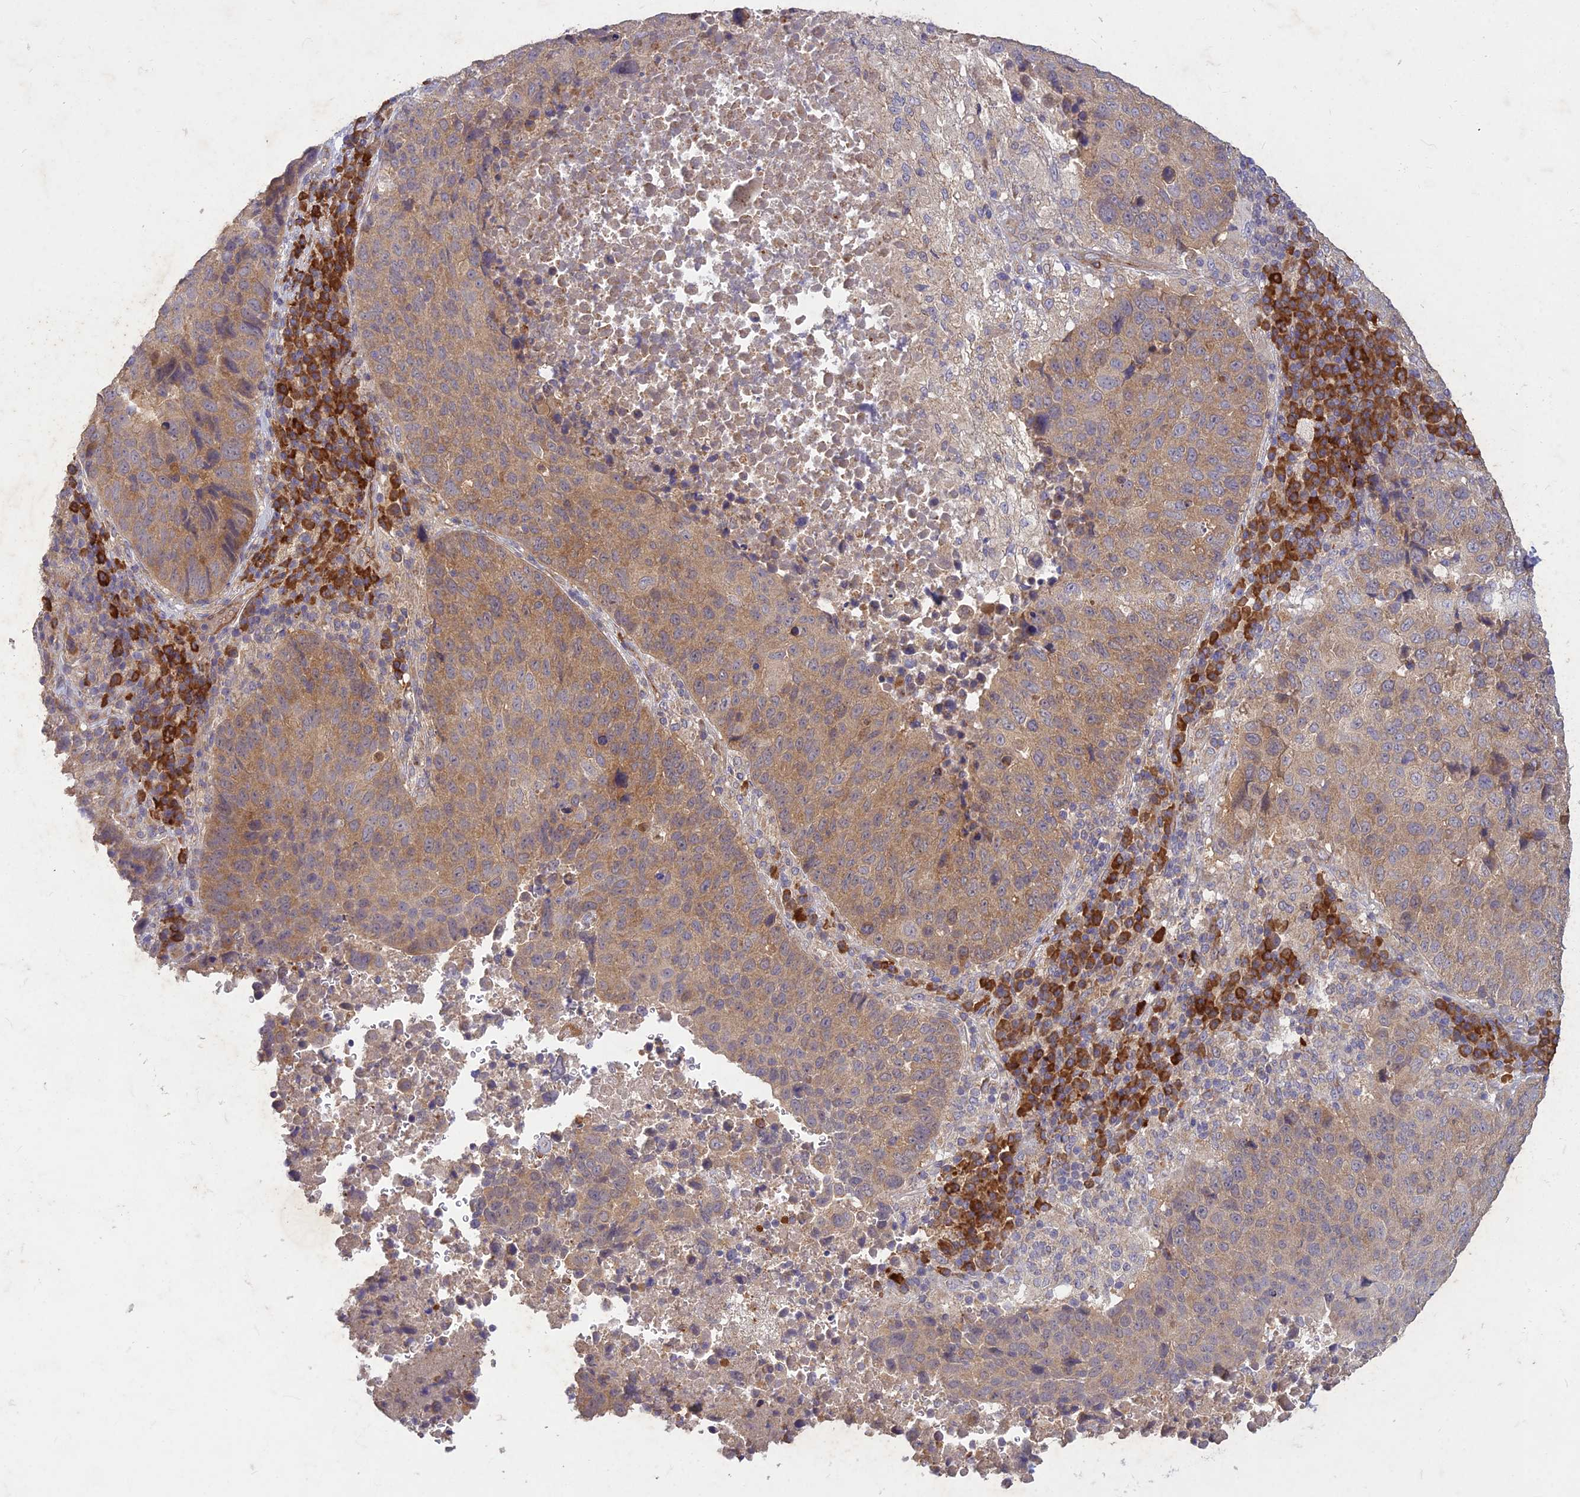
{"staining": {"intensity": "moderate", "quantity": "25%-75%", "location": "cytoplasmic/membranous"}, "tissue": "lung cancer", "cell_type": "Tumor cells", "image_type": "cancer", "snomed": [{"axis": "morphology", "description": "Squamous cell carcinoma, NOS"}, {"axis": "topography", "description": "Lung"}], "caption": "Lung cancer was stained to show a protein in brown. There is medium levels of moderate cytoplasmic/membranous expression in about 25%-75% of tumor cells.", "gene": "NXNL2", "patient": {"sex": "male", "age": 73}}